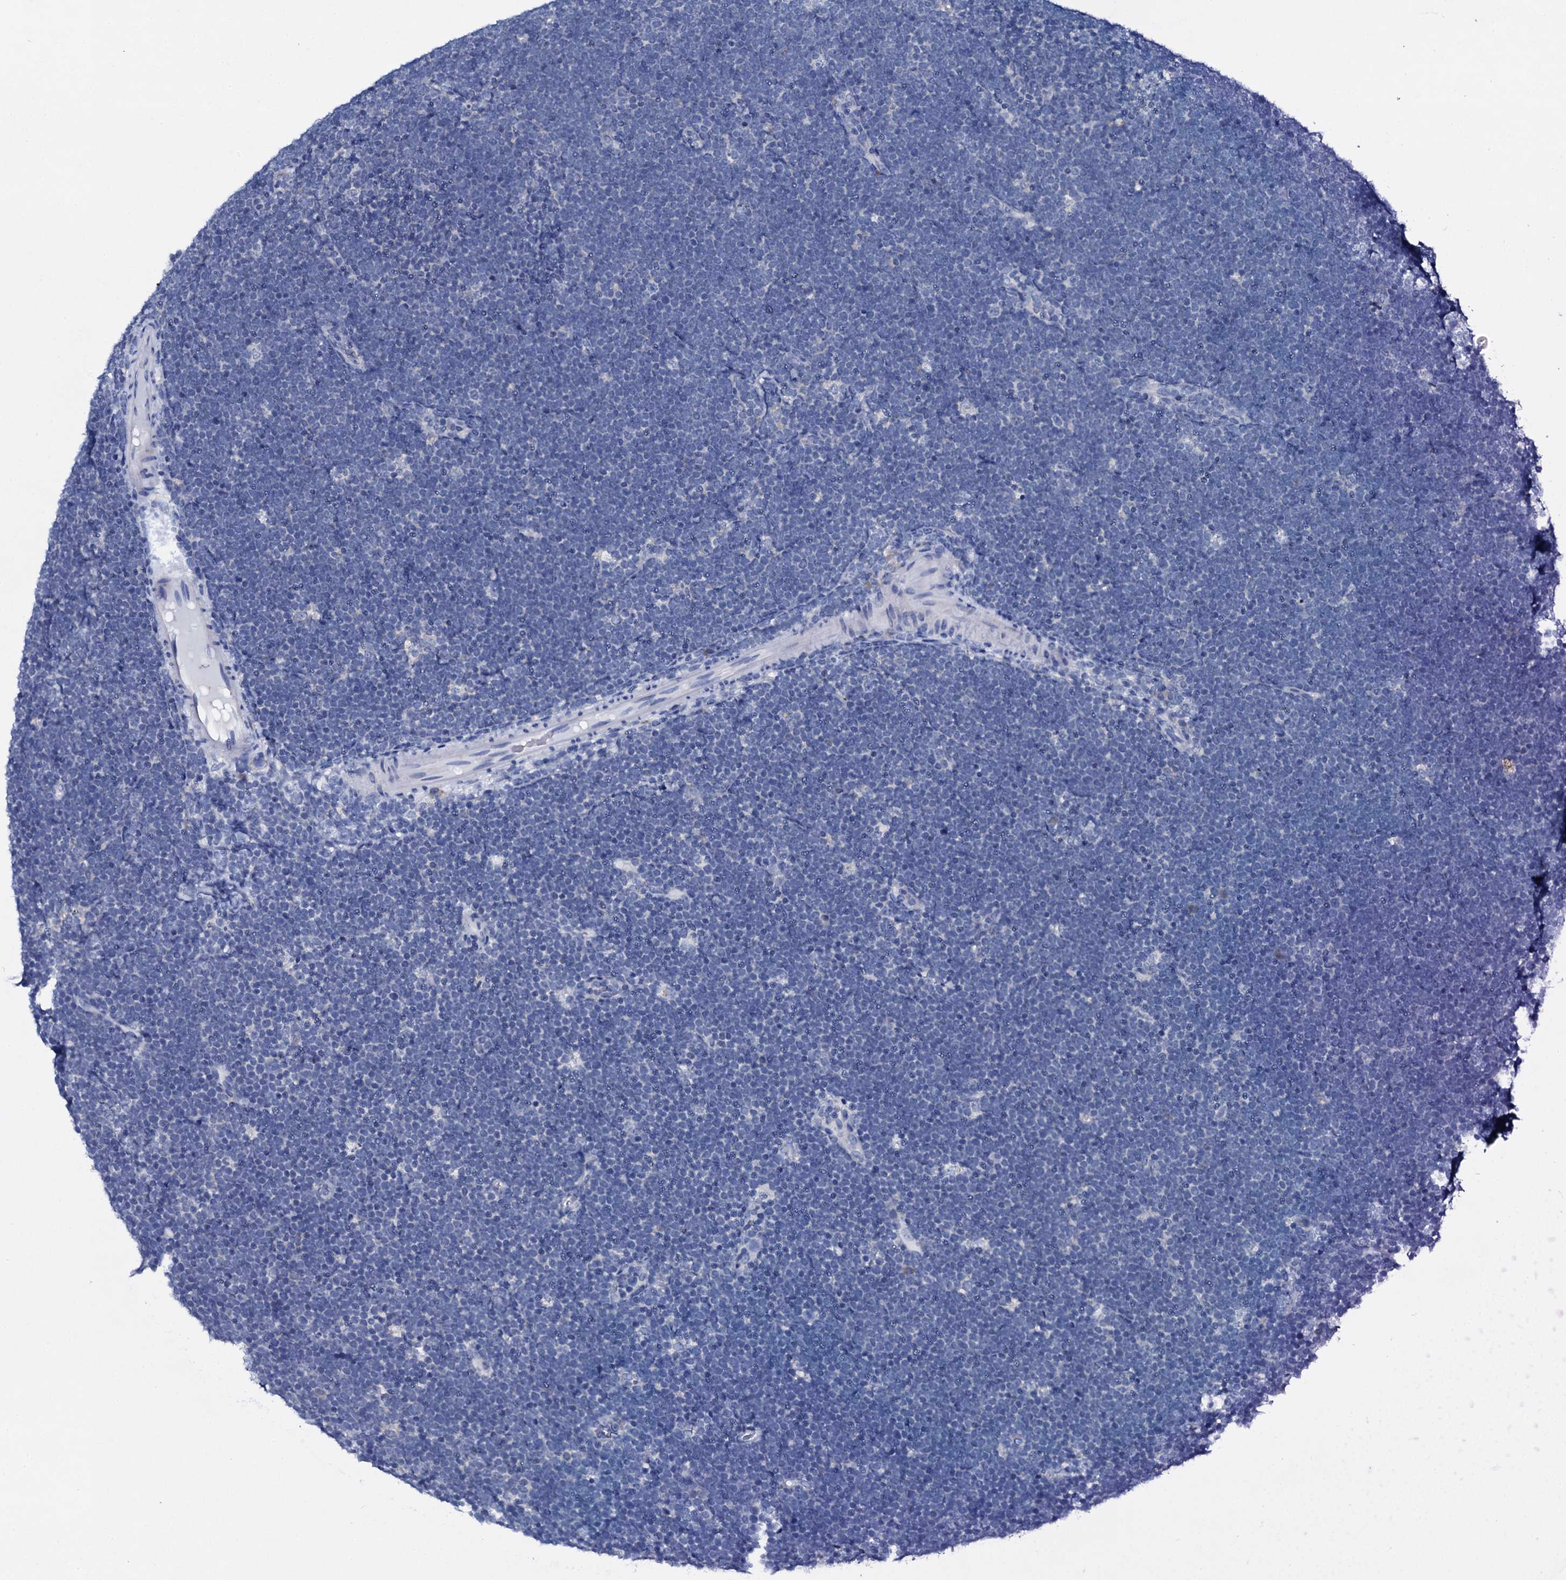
{"staining": {"intensity": "negative", "quantity": "none", "location": "none"}, "tissue": "lymphoma", "cell_type": "Tumor cells", "image_type": "cancer", "snomed": [{"axis": "morphology", "description": "Malignant lymphoma, non-Hodgkin's type, High grade"}, {"axis": "topography", "description": "Lymph node"}], "caption": "Tumor cells show no significant staining in high-grade malignant lymphoma, non-Hodgkin's type. (Stains: DAB IHC with hematoxylin counter stain, Microscopy: brightfield microscopy at high magnification).", "gene": "TPGS2", "patient": {"sex": "male", "age": 13}}